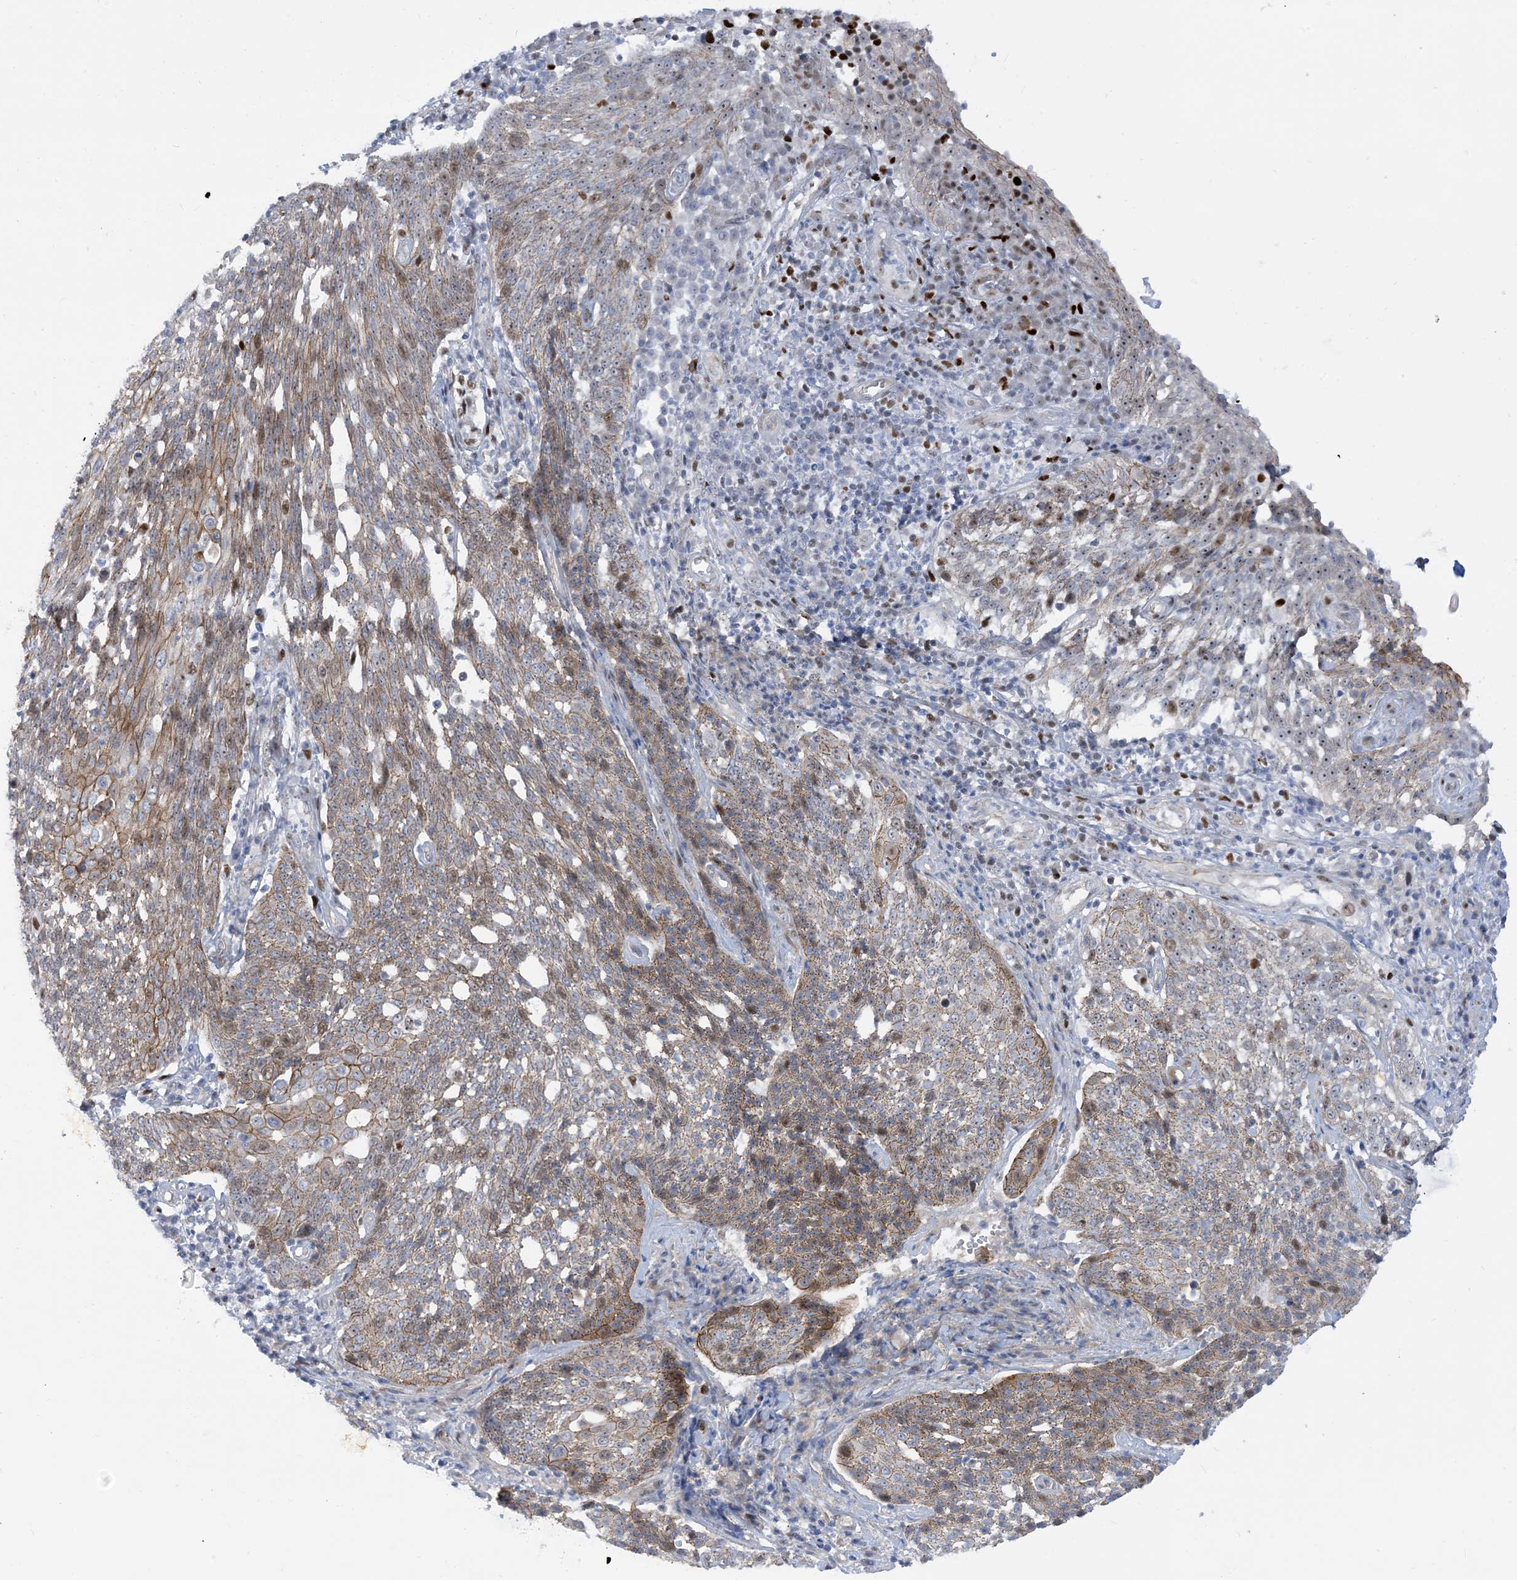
{"staining": {"intensity": "moderate", "quantity": "25%-75%", "location": "cytoplasmic/membranous,nuclear"}, "tissue": "cervical cancer", "cell_type": "Tumor cells", "image_type": "cancer", "snomed": [{"axis": "morphology", "description": "Squamous cell carcinoma, NOS"}, {"axis": "topography", "description": "Cervix"}], "caption": "Protein expression analysis of human squamous cell carcinoma (cervical) reveals moderate cytoplasmic/membranous and nuclear positivity in approximately 25%-75% of tumor cells.", "gene": "MARS2", "patient": {"sex": "female", "age": 34}}